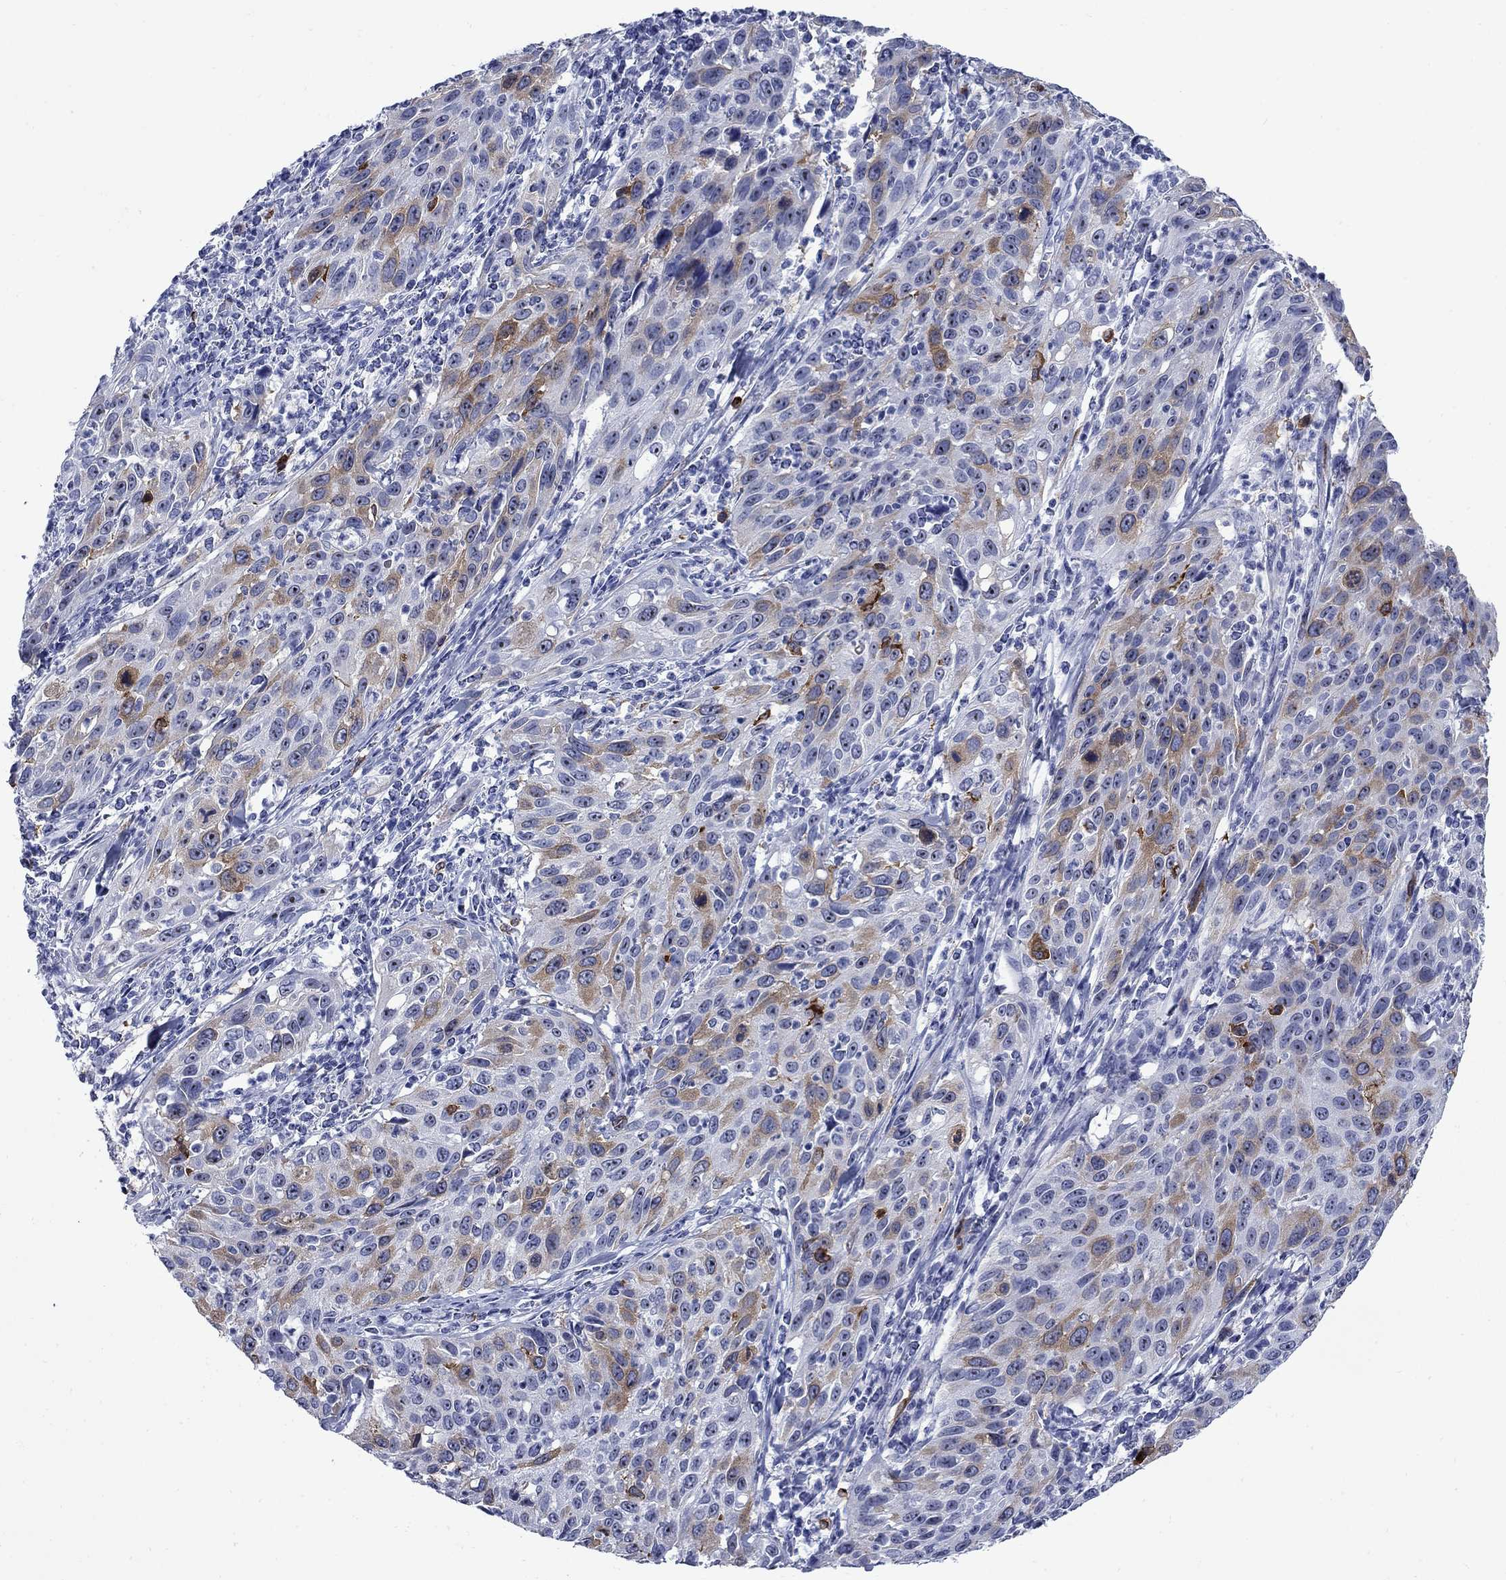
{"staining": {"intensity": "moderate", "quantity": "25%-75%", "location": "cytoplasmic/membranous"}, "tissue": "cervical cancer", "cell_type": "Tumor cells", "image_type": "cancer", "snomed": [{"axis": "morphology", "description": "Squamous cell carcinoma, NOS"}, {"axis": "topography", "description": "Cervix"}], "caption": "About 25%-75% of tumor cells in human cervical squamous cell carcinoma demonstrate moderate cytoplasmic/membranous protein positivity as visualized by brown immunohistochemical staining.", "gene": "TACC3", "patient": {"sex": "female", "age": 26}}